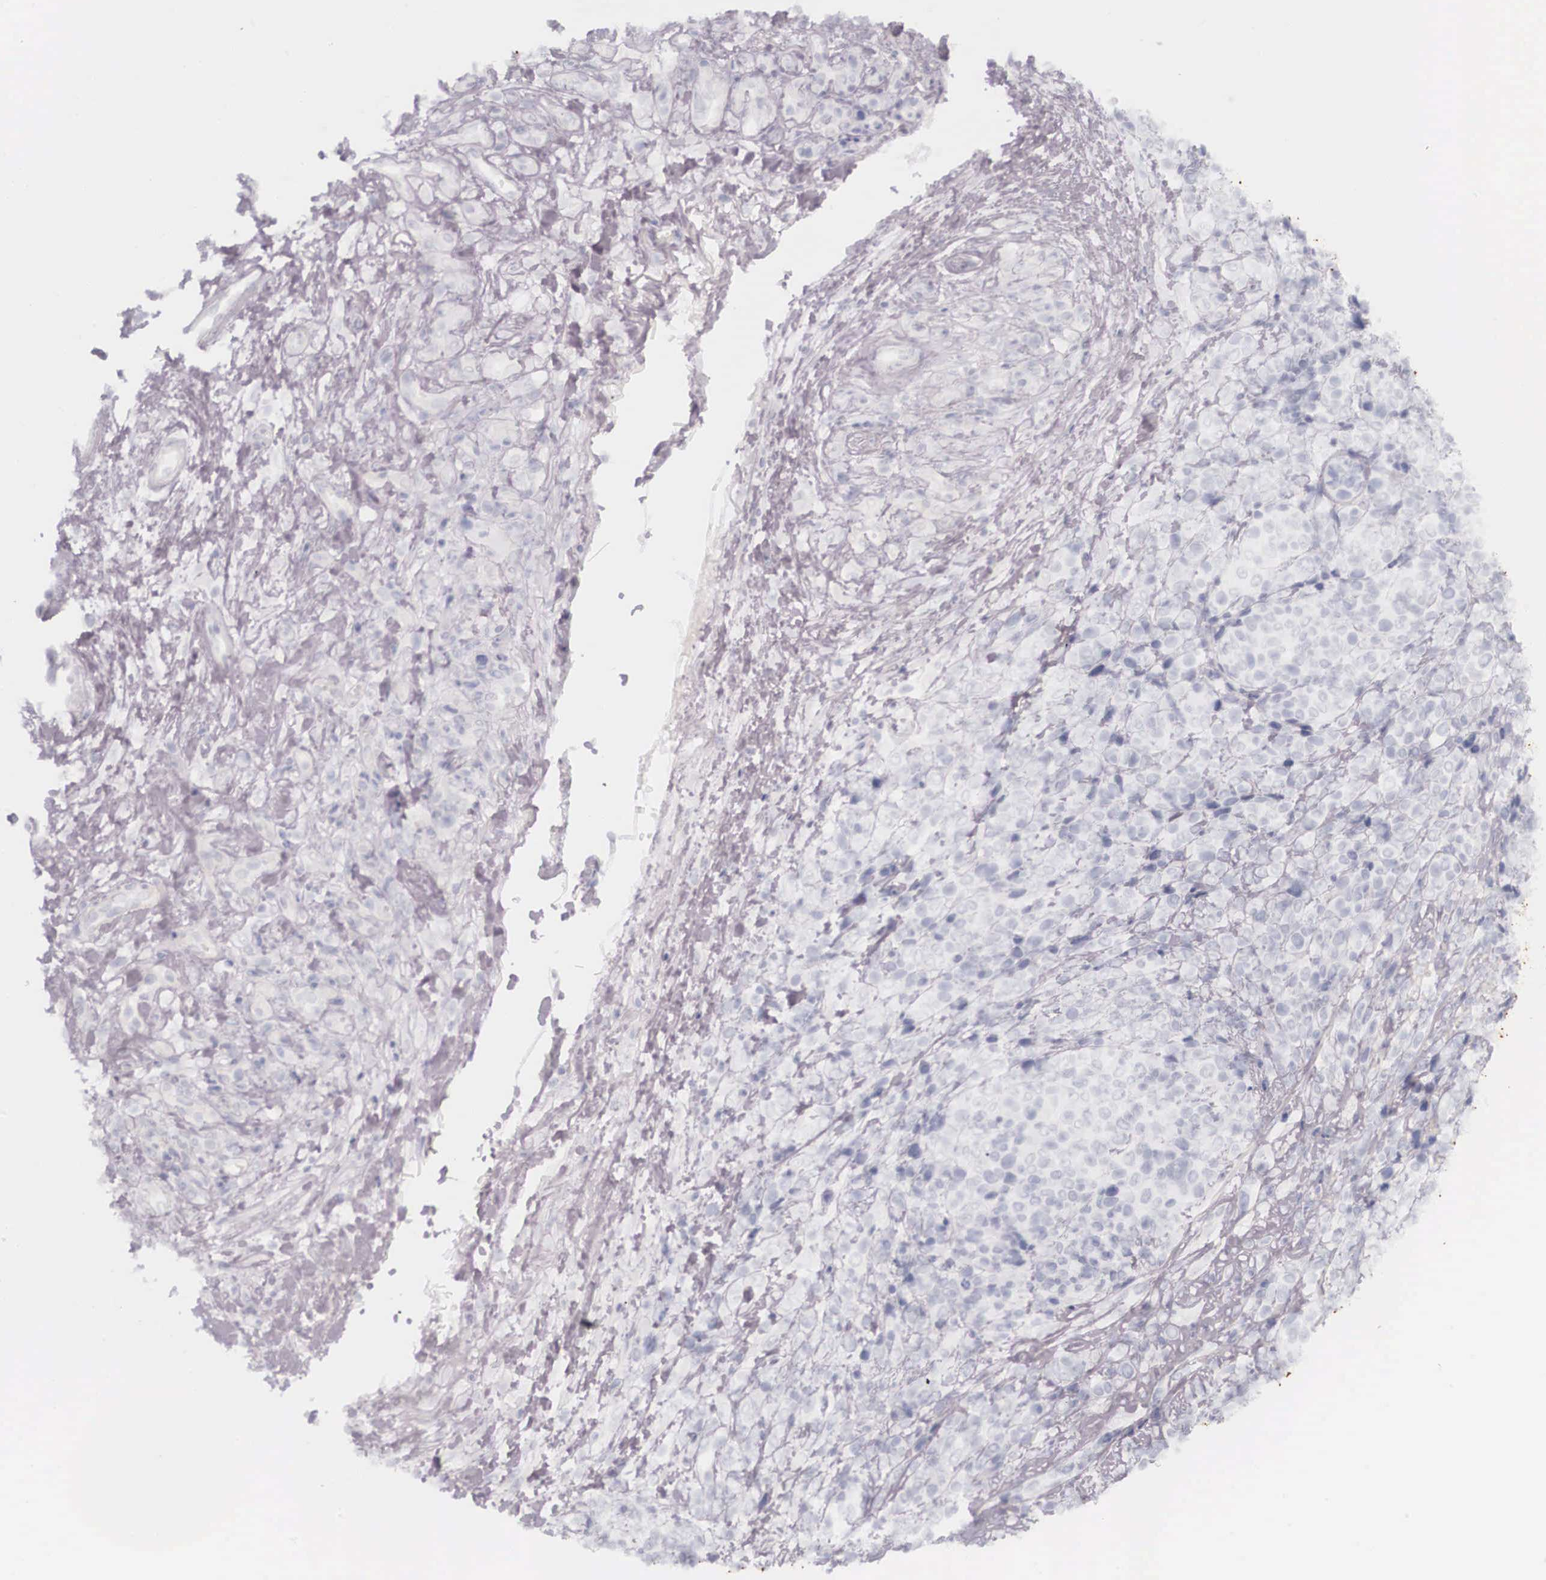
{"staining": {"intensity": "negative", "quantity": "none", "location": "none"}, "tissue": "melanoma", "cell_type": "Tumor cells", "image_type": "cancer", "snomed": [{"axis": "morphology", "description": "Malignant melanoma, NOS"}, {"axis": "topography", "description": "Skin"}], "caption": "High power microscopy photomicrograph of an IHC image of malignant melanoma, revealing no significant positivity in tumor cells.", "gene": "KRT14", "patient": {"sex": "female", "age": 85}}